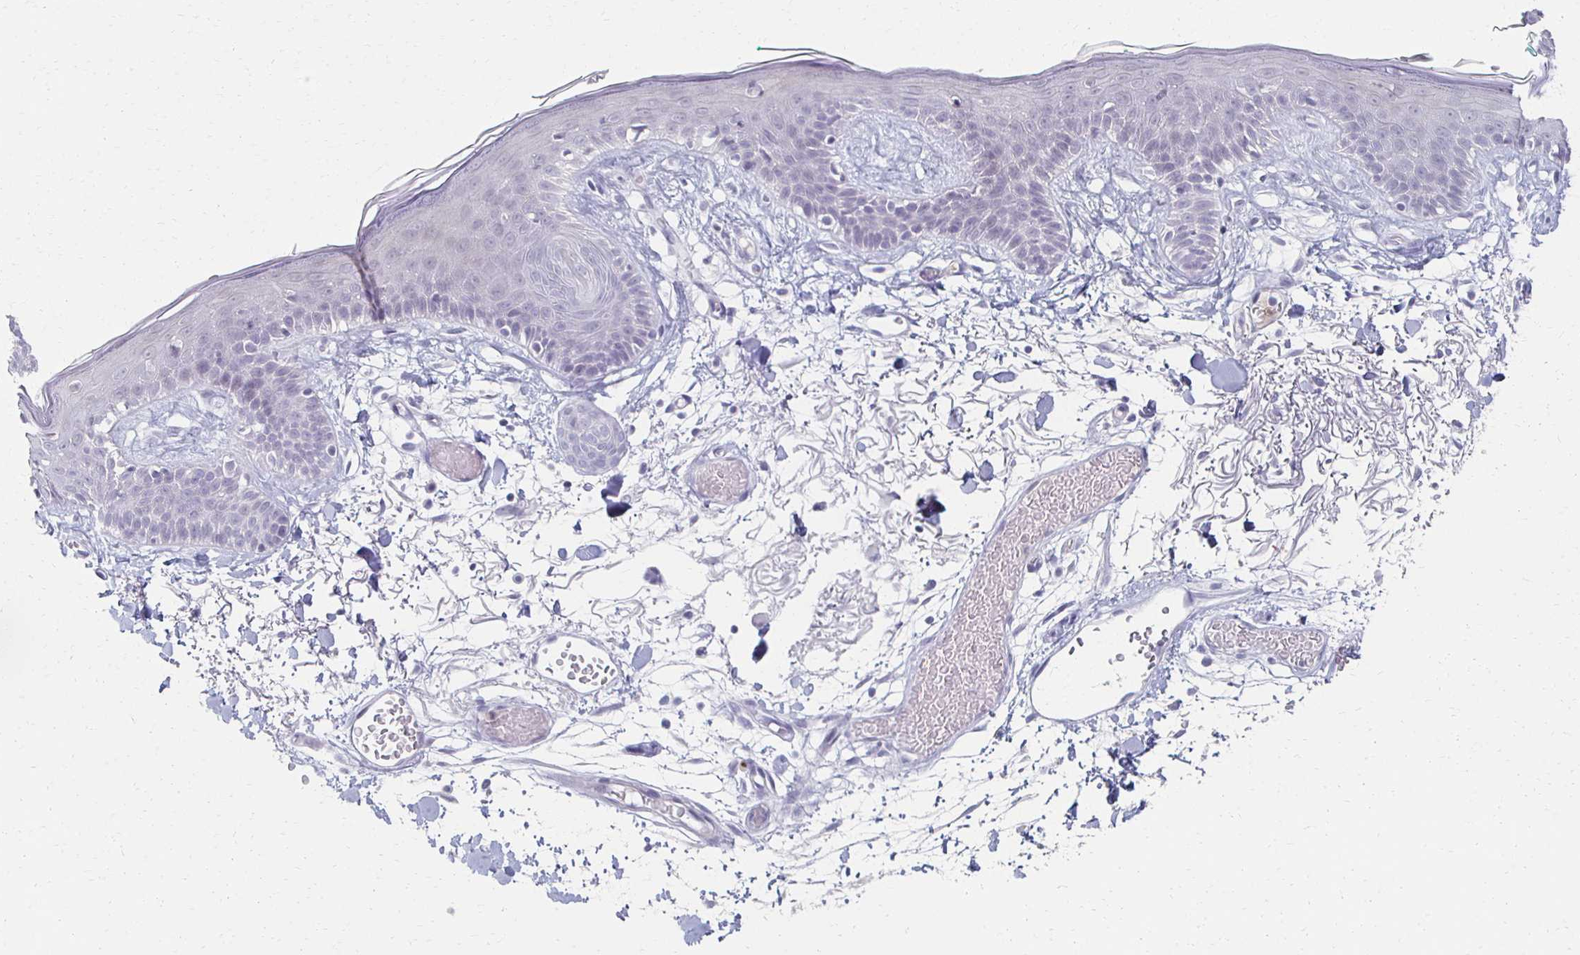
{"staining": {"intensity": "negative", "quantity": "none", "location": "none"}, "tissue": "skin", "cell_type": "Fibroblasts", "image_type": "normal", "snomed": [{"axis": "morphology", "description": "Normal tissue, NOS"}, {"axis": "topography", "description": "Skin"}], "caption": "Photomicrograph shows no protein expression in fibroblasts of normal skin.", "gene": "CXCR2", "patient": {"sex": "male", "age": 79}}